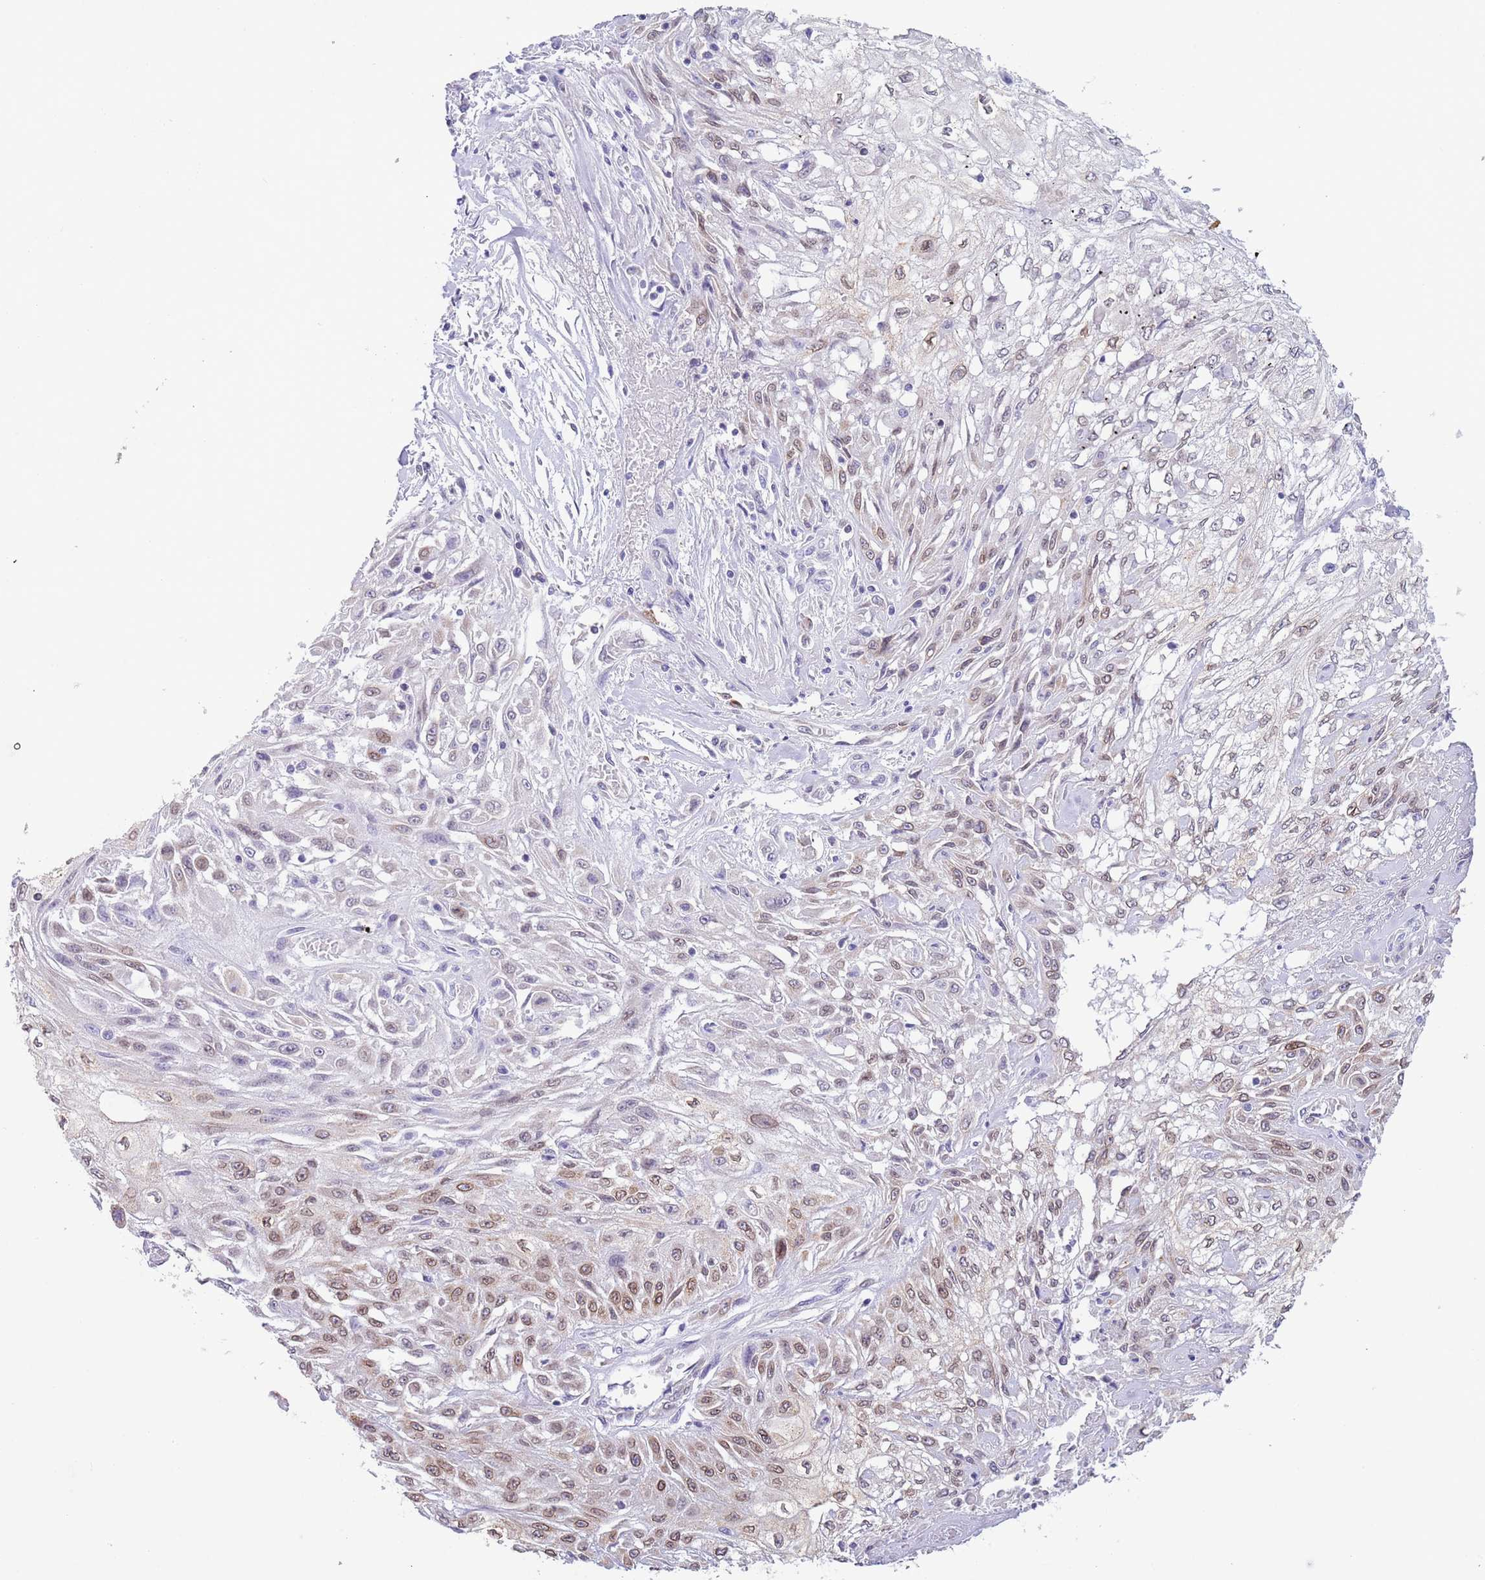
{"staining": {"intensity": "weak", "quantity": ">75%", "location": "cytoplasmic/membranous,nuclear"}, "tissue": "skin cancer", "cell_type": "Tumor cells", "image_type": "cancer", "snomed": [{"axis": "morphology", "description": "Squamous cell carcinoma, NOS"}, {"axis": "morphology", "description": "Squamous cell carcinoma, metastatic, NOS"}, {"axis": "topography", "description": "Skin"}, {"axis": "topography", "description": "Lymph node"}], "caption": "The immunohistochemical stain highlights weak cytoplasmic/membranous and nuclear expression in tumor cells of skin cancer (metastatic squamous cell carcinoma) tissue.", "gene": "EBPL", "patient": {"sex": "male", "age": 75}}